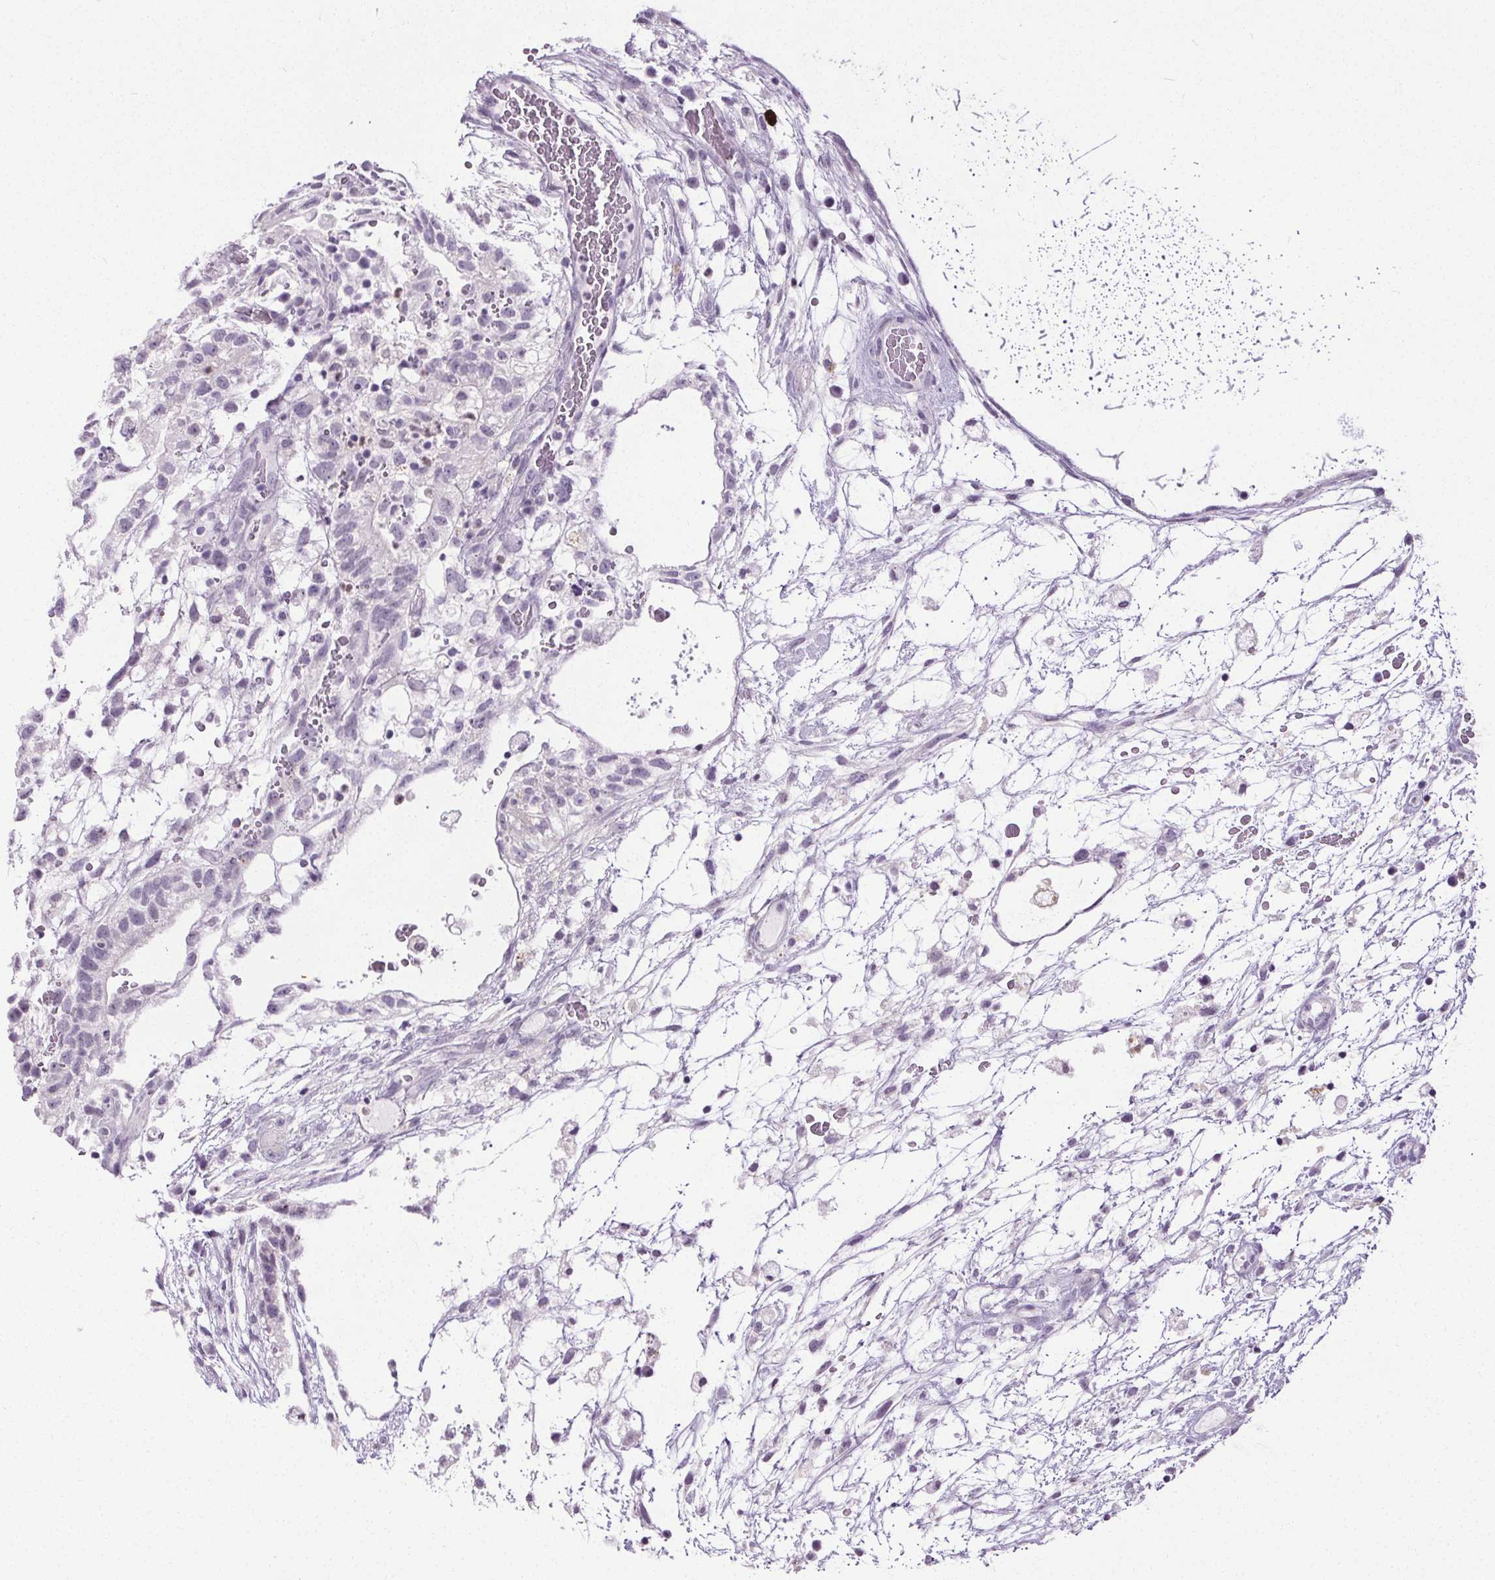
{"staining": {"intensity": "negative", "quantity": "none", "location": "none"}, "tissue": "testis cancer", "cell_type": "Tumor cells", "image_type": "cancer", "snomed": [{"axis": "morphology", "description": "Normal tissue, NOS"}, {"axis": "morphology", "description": "Carcinoma, Embryonal, NOS"}, {"axis": "topography", "description": "Testis"}], "caption": "Tumor cells are negative for protein expression in human embryonal carcinoma (testis).", "gene": "TMEM240", "patient": {"sex": "male", "age": 32}}